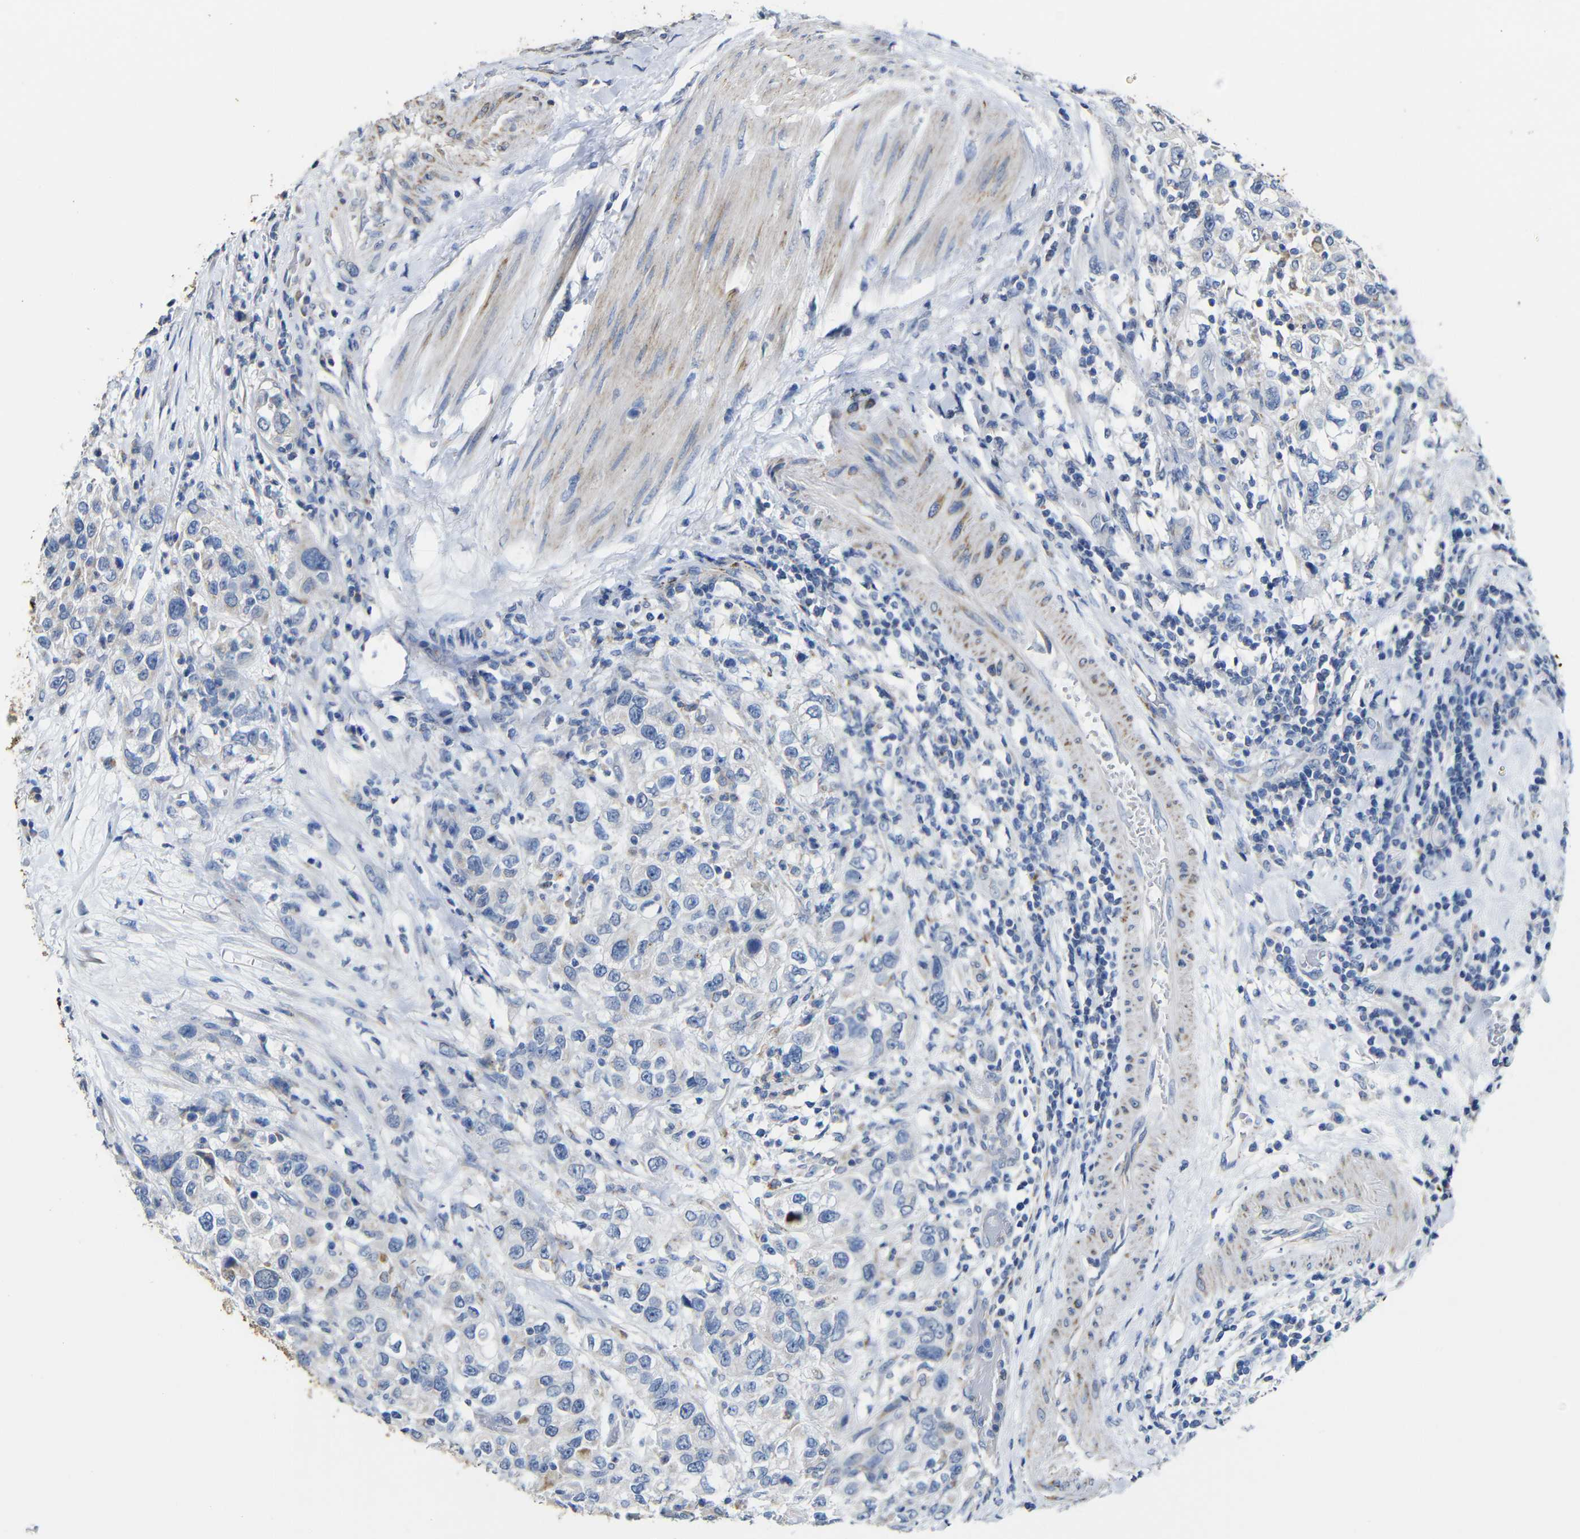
{"staining": {"intensity": "moderate", "quantity": "<25%", "location": "cytoplasmic/membranous"}, "tissue": "urothelial cancer", "cell_type": "Tumor cells", "image_type": "cancer", "snomed": [{"axis": "morphology", "description": "Urothelial carcinoma, High grade"}, {"axis": "topography", "description": "Urinary bladder"}], "caption": "Human urothelial cancer stained with a protein marker displays moderate staining in tumor cells.", "gene": "MAOA", "patient": {"sex": "female", "age": 80}}